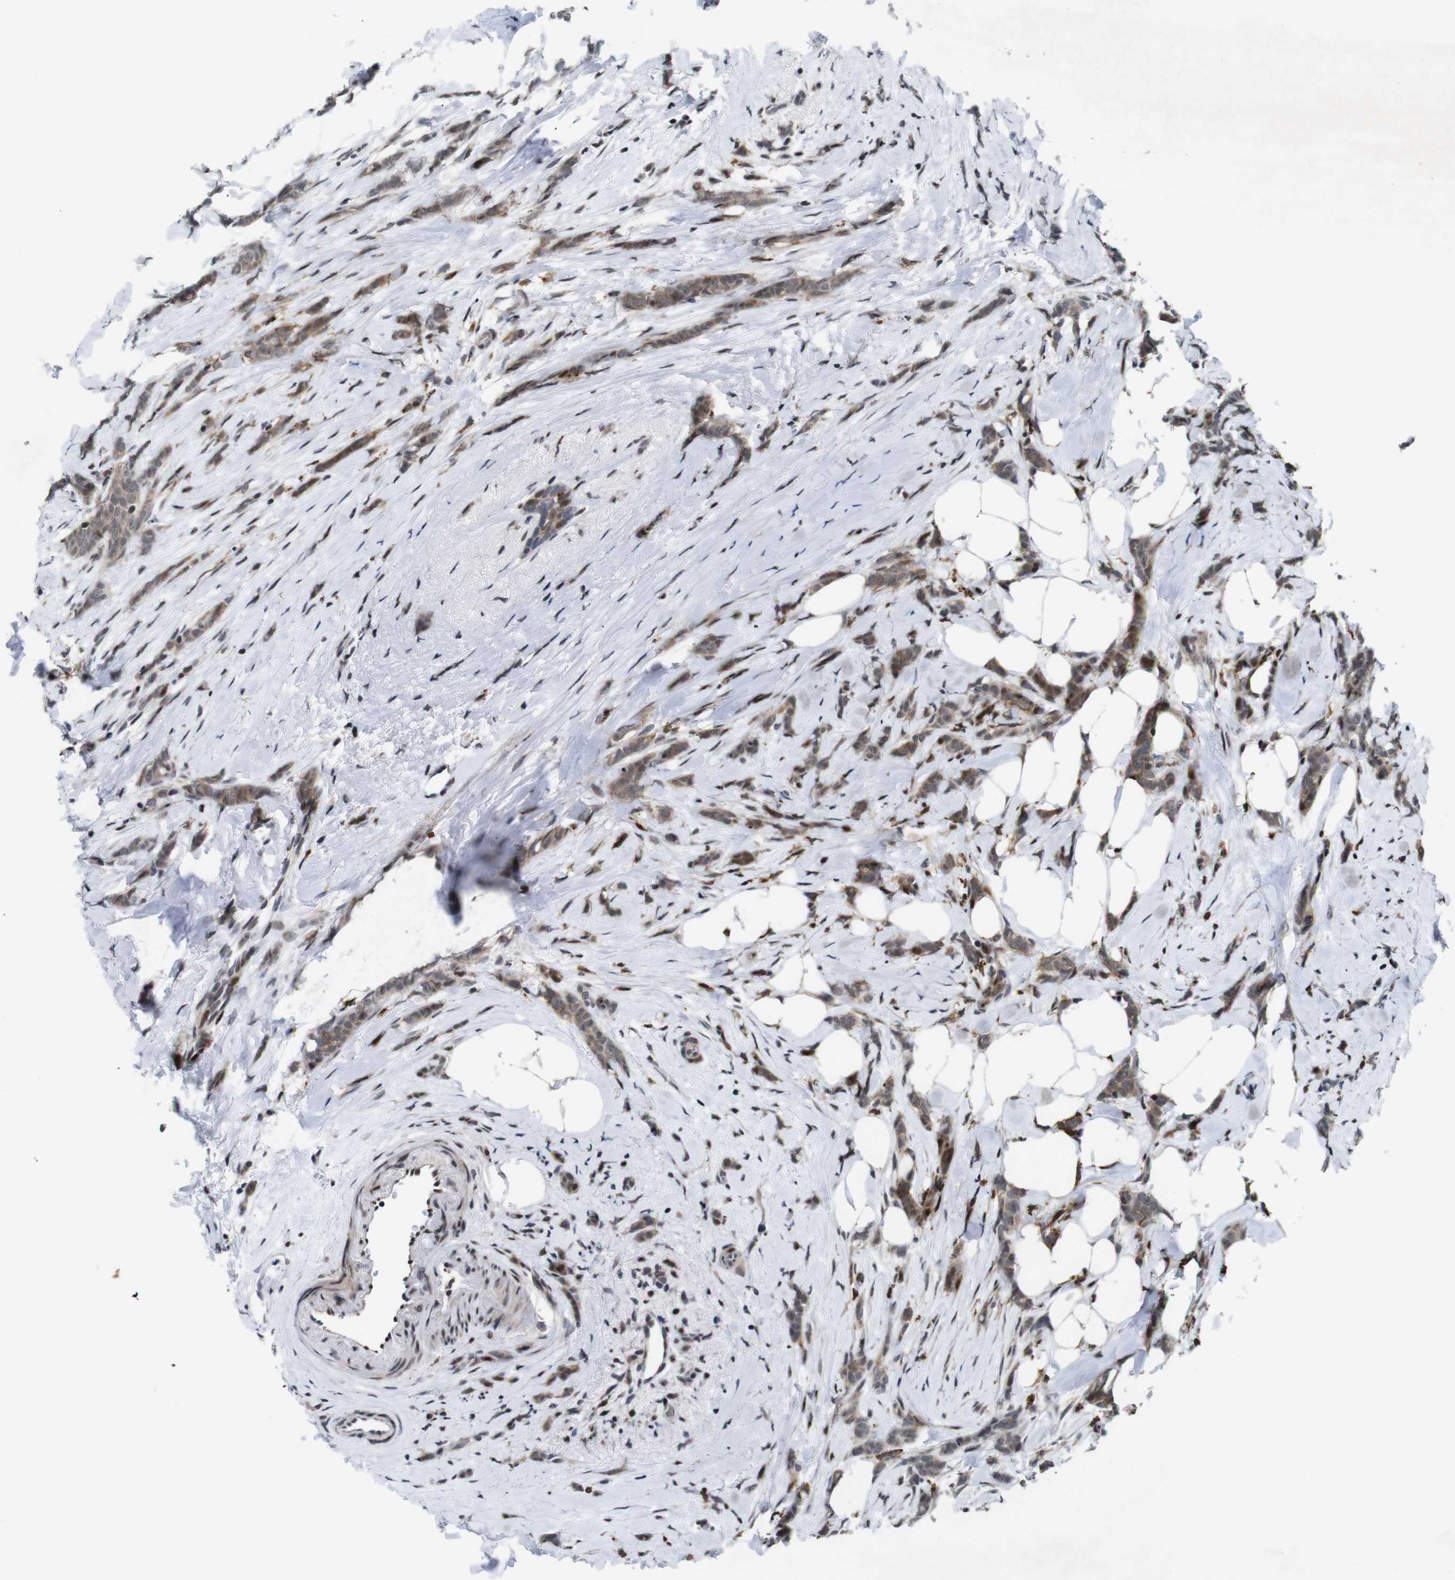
{"staining": {"intensity": "moderate", "quantity": ">75%", "location": "cytoplasmic/membranous"}, "tissue": "breast cancer", "cell_type": "Tumor cells", "image_type": "cancer", "snomed": [{"axis": "morphology", "description": "Lobular carcinoma, in situ"}, {"axis": "morphology", "description": "Lobular carcinoma"}, {"axis": "topography", "description": "Breast"}], "caption": "Immunohistochemical staining of breast cancer shows medium levels of moderate cytoplasmic/membranous positivity in about >75% of tumor cells.", "gene": "EIF4G1", "patient": {"sex": "female", "age": 41}}